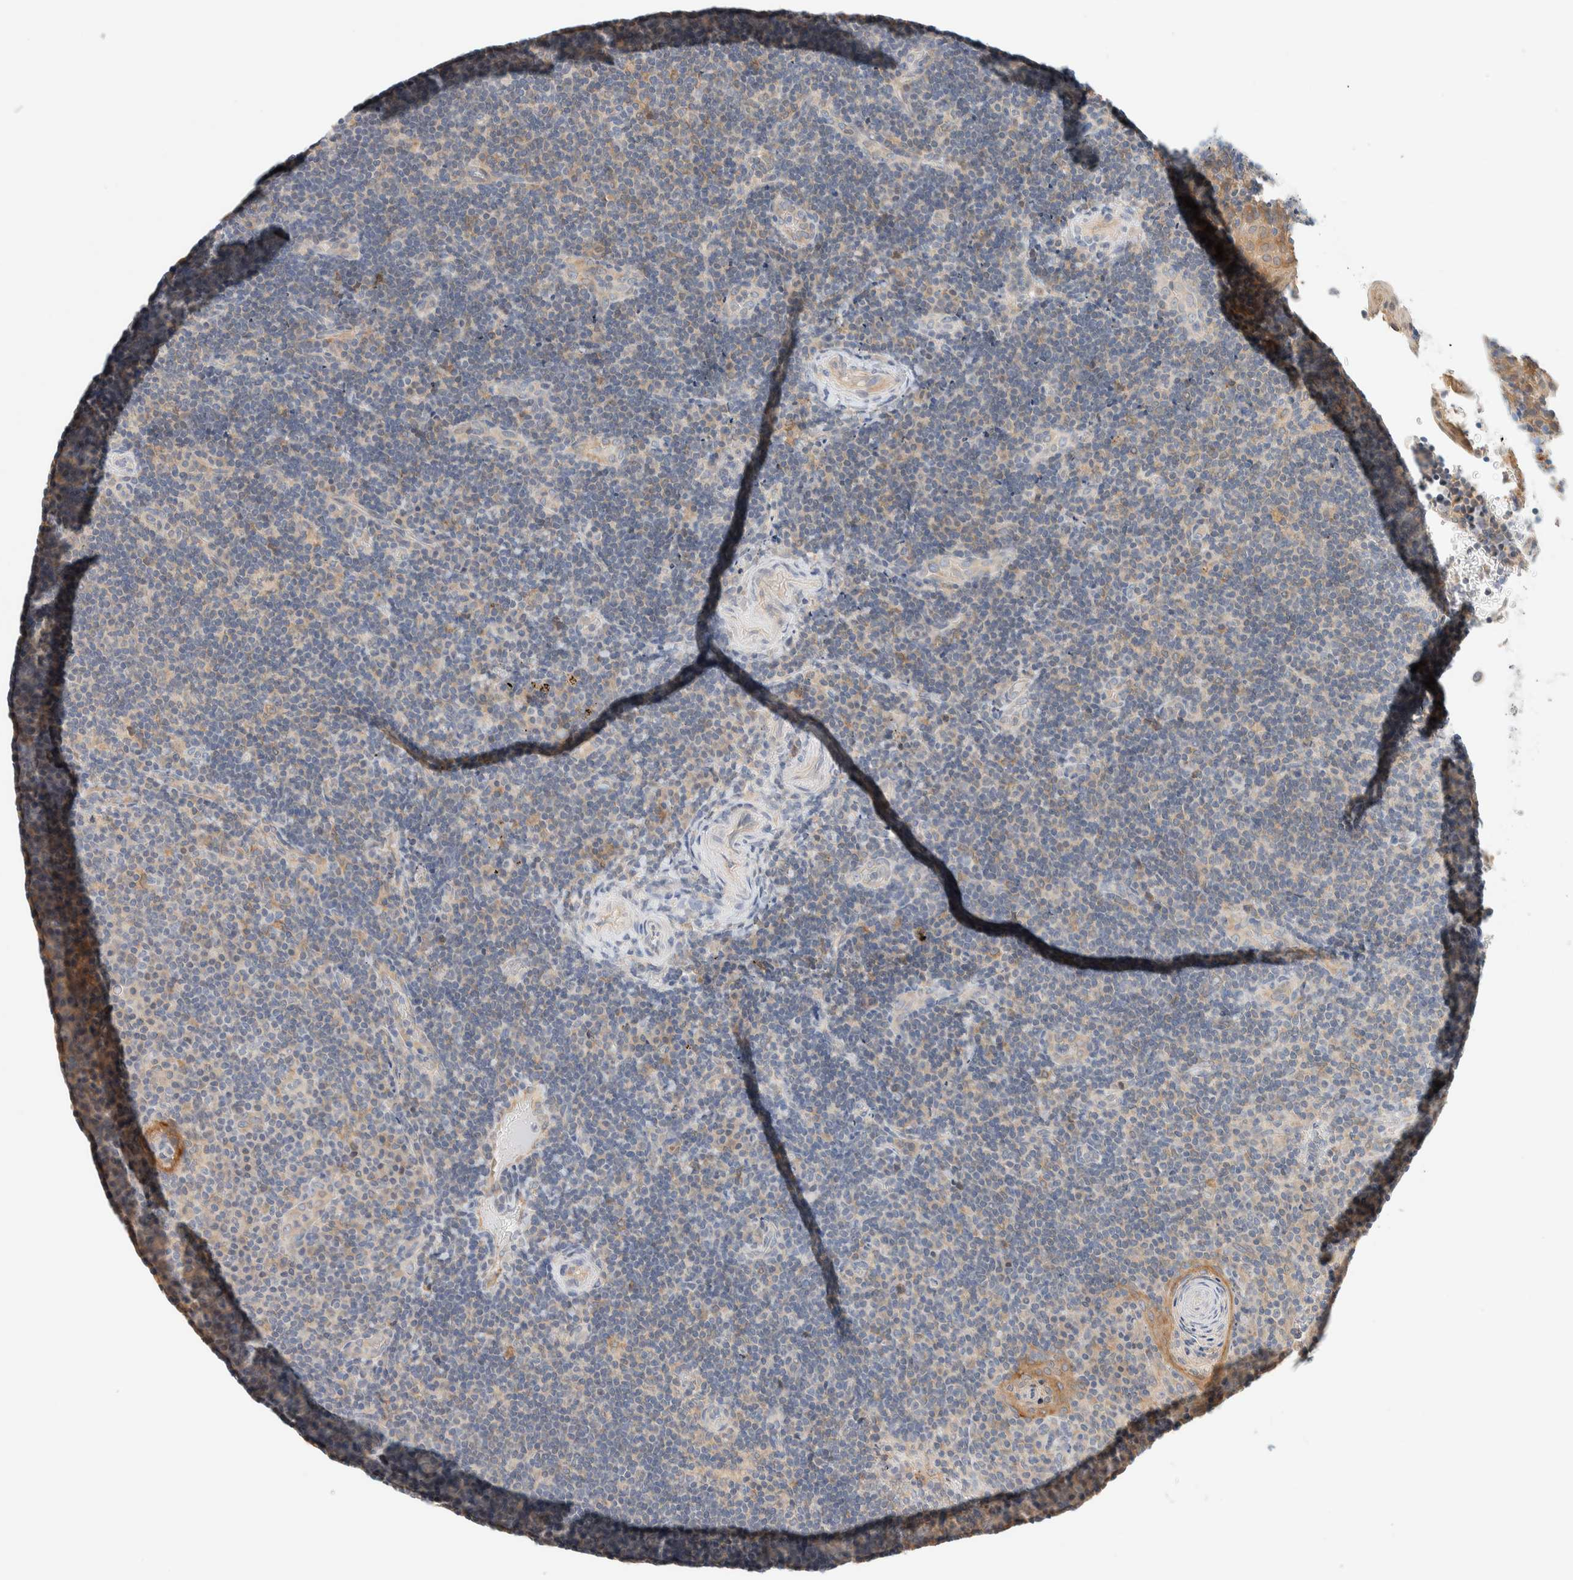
{"staining": {"intensity": "weak", "quantity": "<25%", "location": "cytoplasmic/membranous"}, "tissue": "lymphoma", "cell_type": "Tumor cells", "image_type": "cancer", "snomed": [{"axis": "morphology", "description": "Malignant lymphoma, non-Hodgkin's type, High grade"}, {"axis": "topography", "description": "Tonsil"}], "caption": "There is no significant staining in tumor cells of malignant lymphoma, non-Hodgkin's type (high-grade). (Immunohistochemistry, brightfield microscopy, high magnification).", "gene": "SUMF2", "patient": {"sex": "female", "age": 36}}